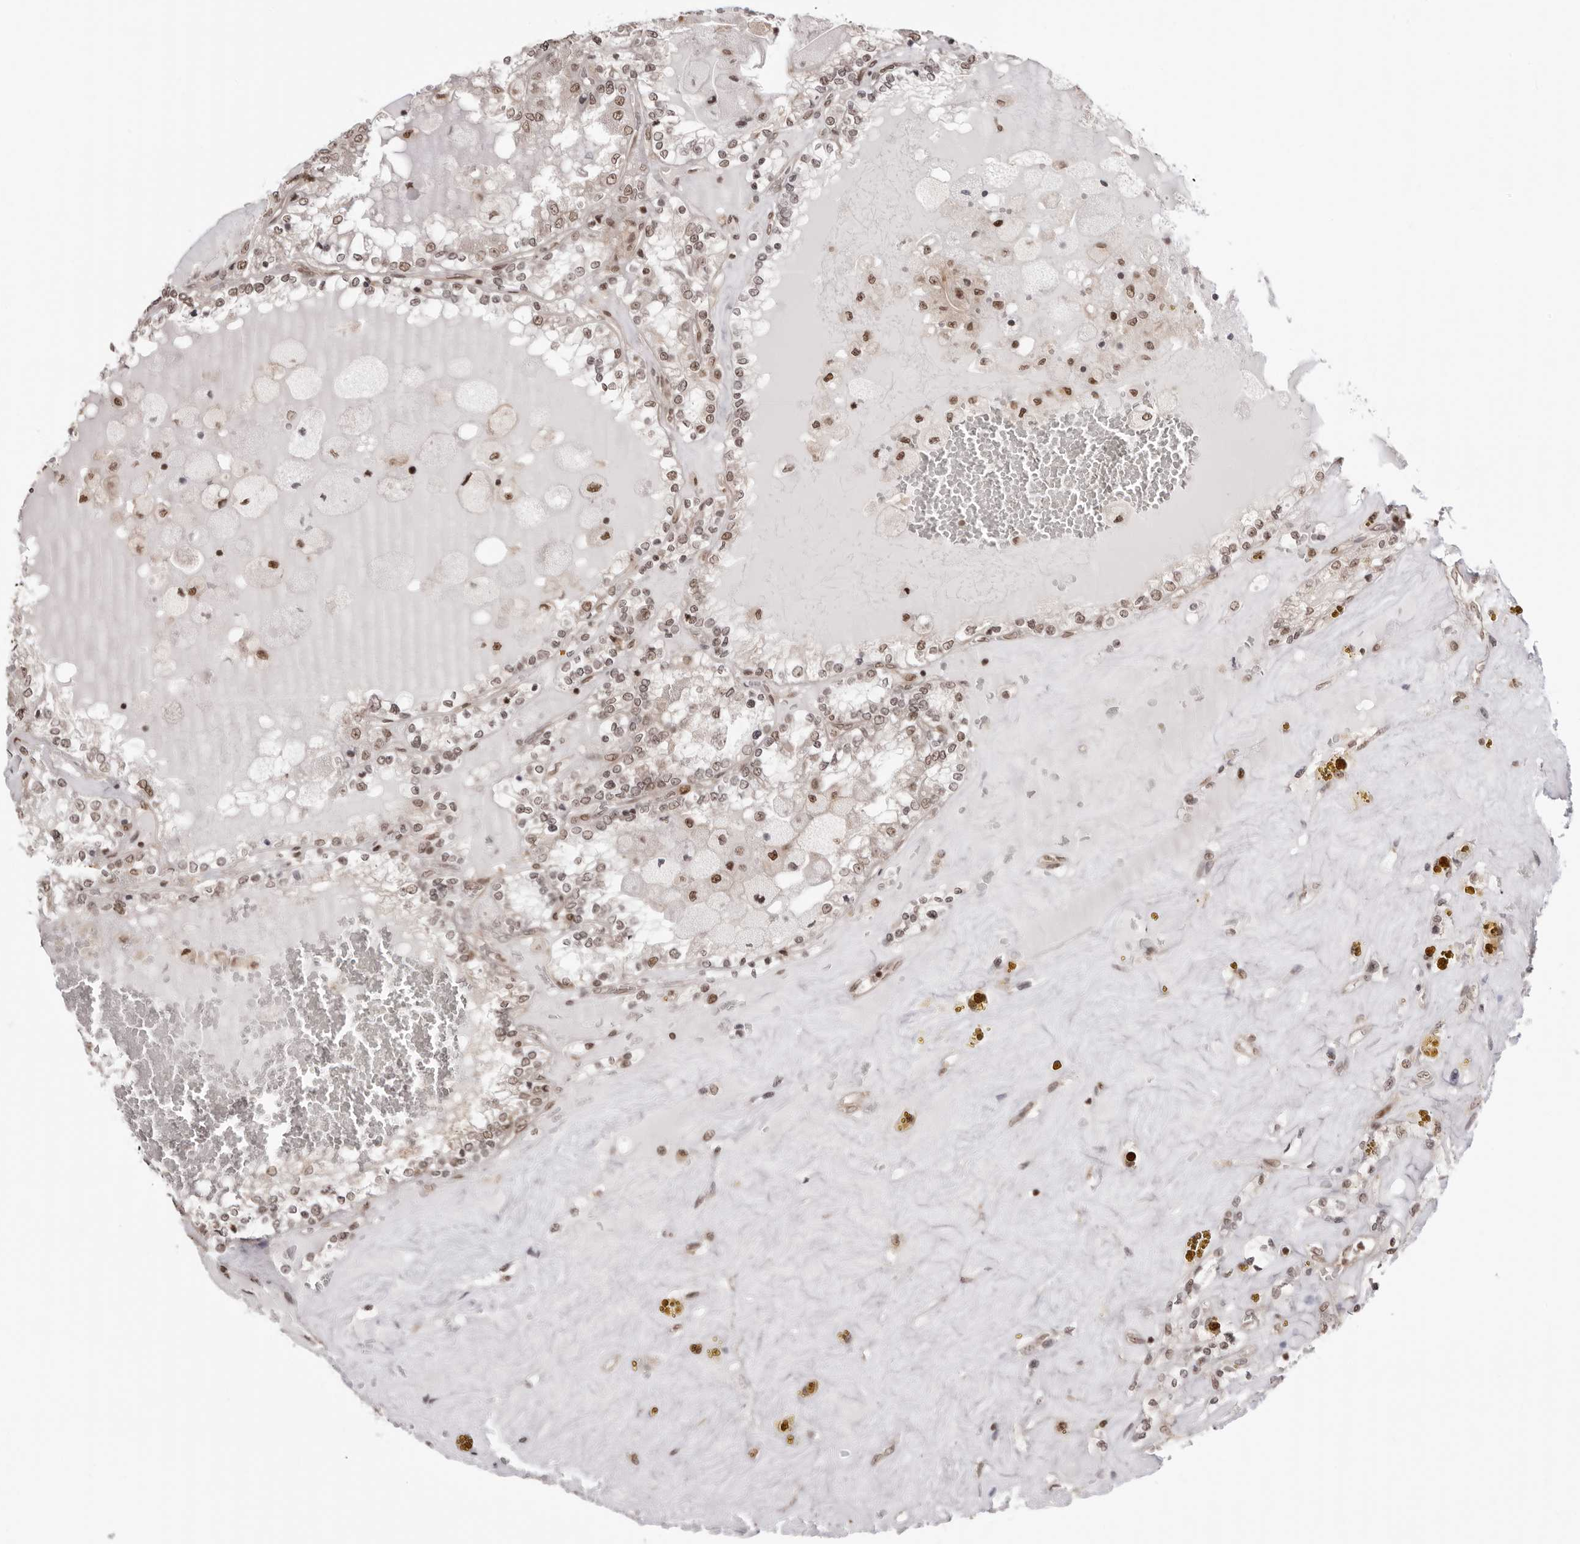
{"staining": {"intensity": "weak", "quantity": ">75%", "location": "nuclear"}, "tissue": "renal cancer", "cell_type": "Tumor cells", "image_type": "cancer", "snomed": [{"axis": "morphology", "description": "Adenocarcinoma, NOS"}, {"axis": "topography", "description": "Kidney"}], "caption": "The micrograph displays staining of renal cancer, revealing weak nuclear protein staining (brown color) within tumor cells.", "gene": "SDE2", "patient": {"sex": "female", "age": 56}}